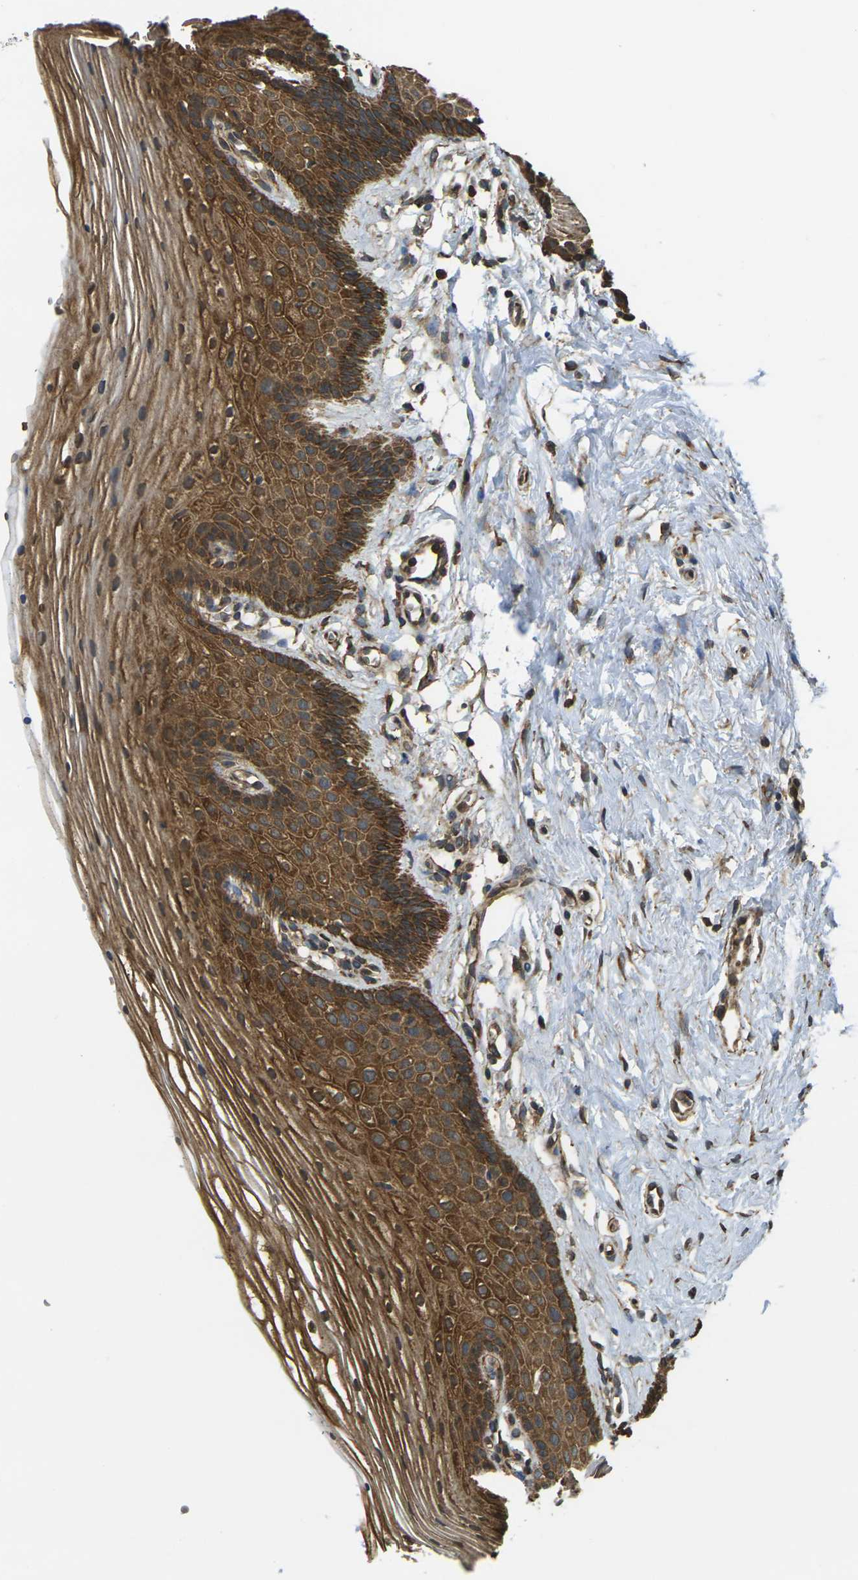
{"staining": {"intensity": "strong", "quantity": ">75%", "location": "cytoplasmic/membranous"}, "tissue": "vagina", "cell_type": "Squamous epithelial cells", "image_type": "normal", "snomed": [{"axis": "morphology", "description": "Normal tissue, NOS"}, {"axis": "topography", "description": "Vagina"}], "caption": "An immunohistochemistry photomicrograph of normal tissue is shown. Protein staining in brown shows strong cytoplasmic/membranous positivity in vagina within squamous epithelial cells. The staining is performed using DAB (3,3'-diaminobenzidine) brown chromogen to label protein expression. The nuclei are counter-stained blue using hematoxylin.", "gene": "CAST", "patient": {"sex": "female", "age": 32}}